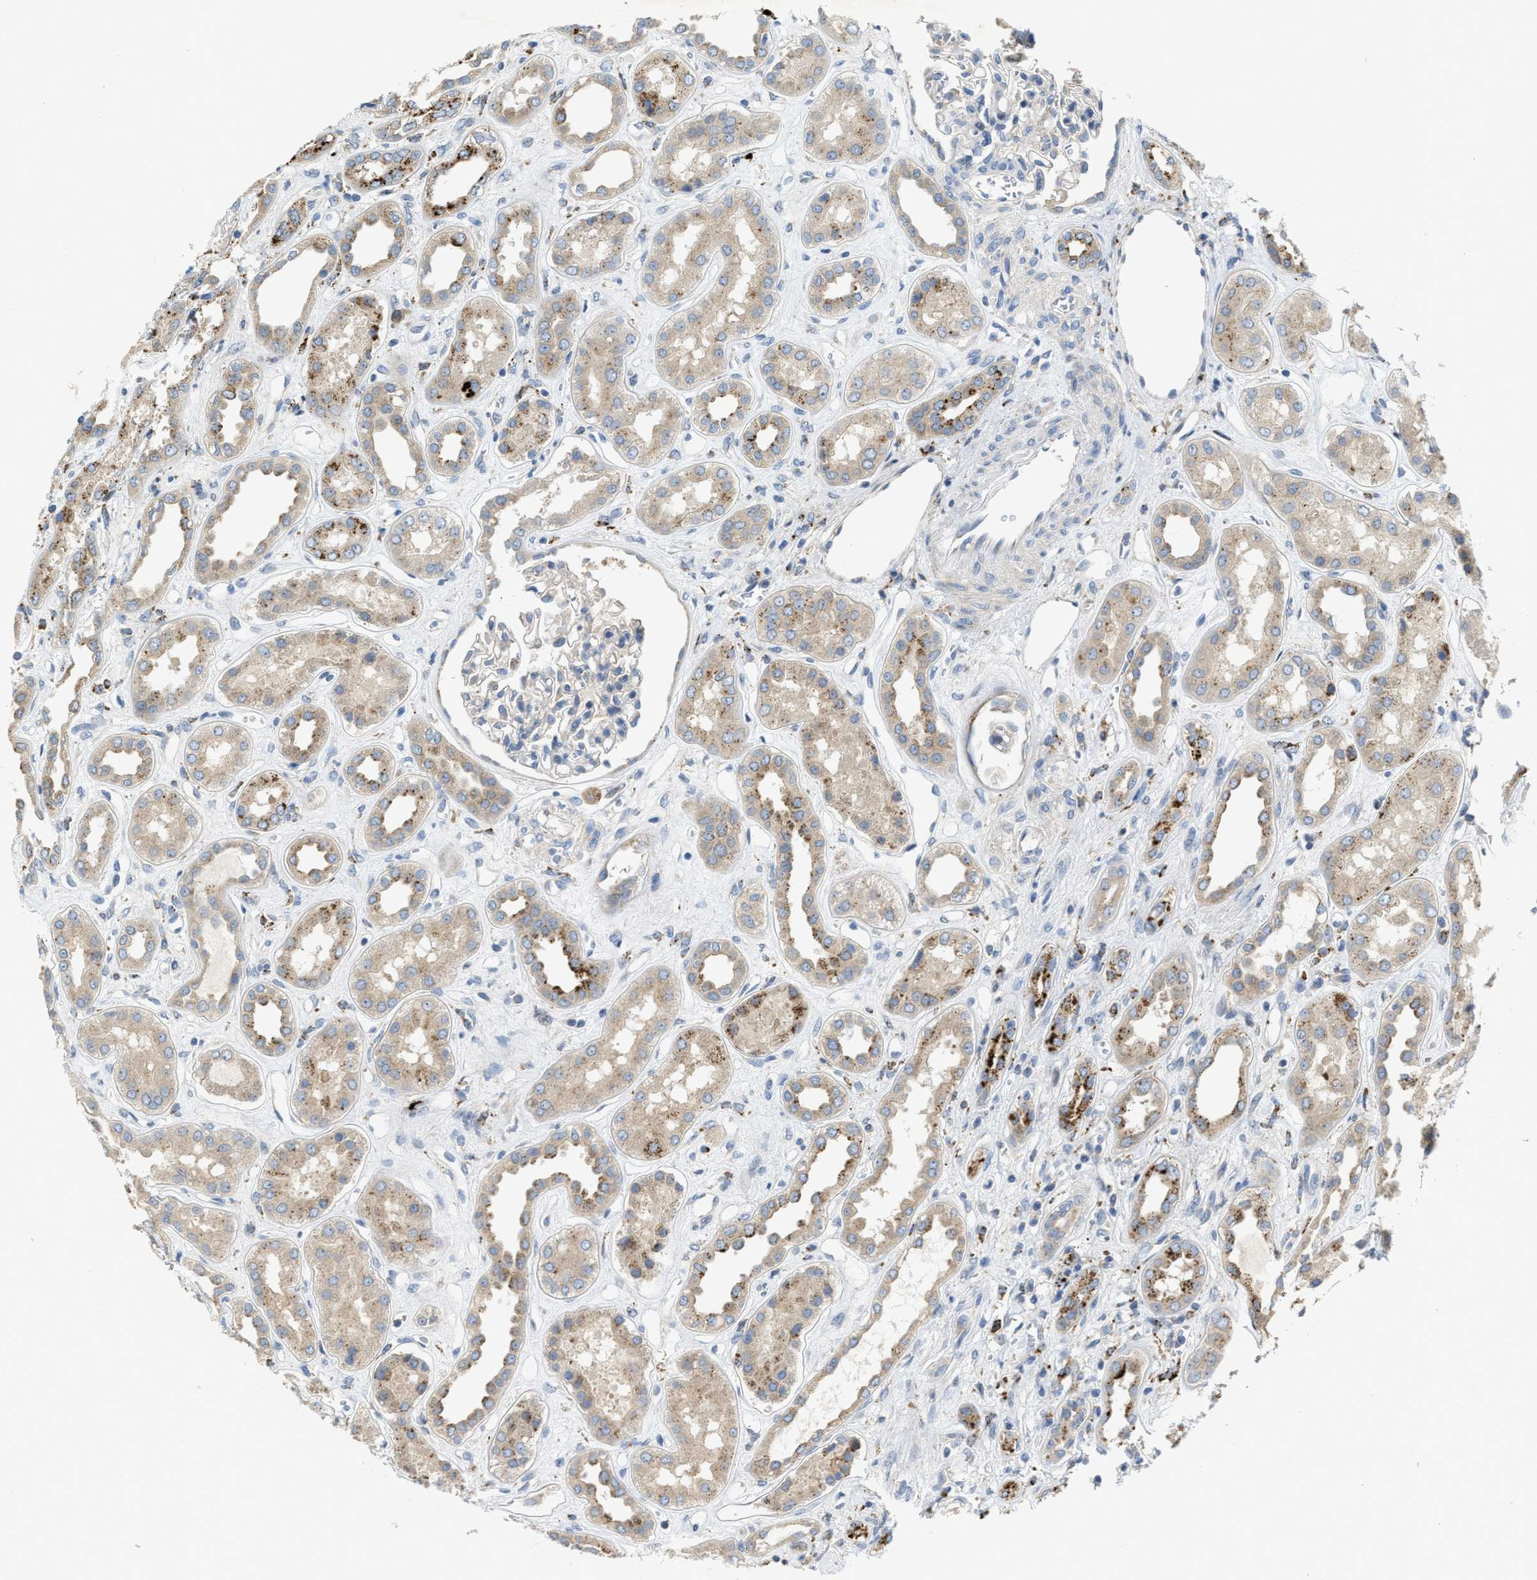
{"staining": {"intensity": "weak", "quantity": "<25%", "location": "cytoplasmic/membranous"}, "tissue": "kidney", "cell_type": "Cells in glomeruli", "image_type": "normal", "snomed": [{"axis": "morphology", "description": "Normal tissue, NOS"}, {"axis": "topography", "description": "Kidney"}], "caption": "Kidney stained for a protein using IHC reveals no staining cells in glomeruli.", "gene": "KLHDC10", "patient": {"sex": "male", "age": 59}}